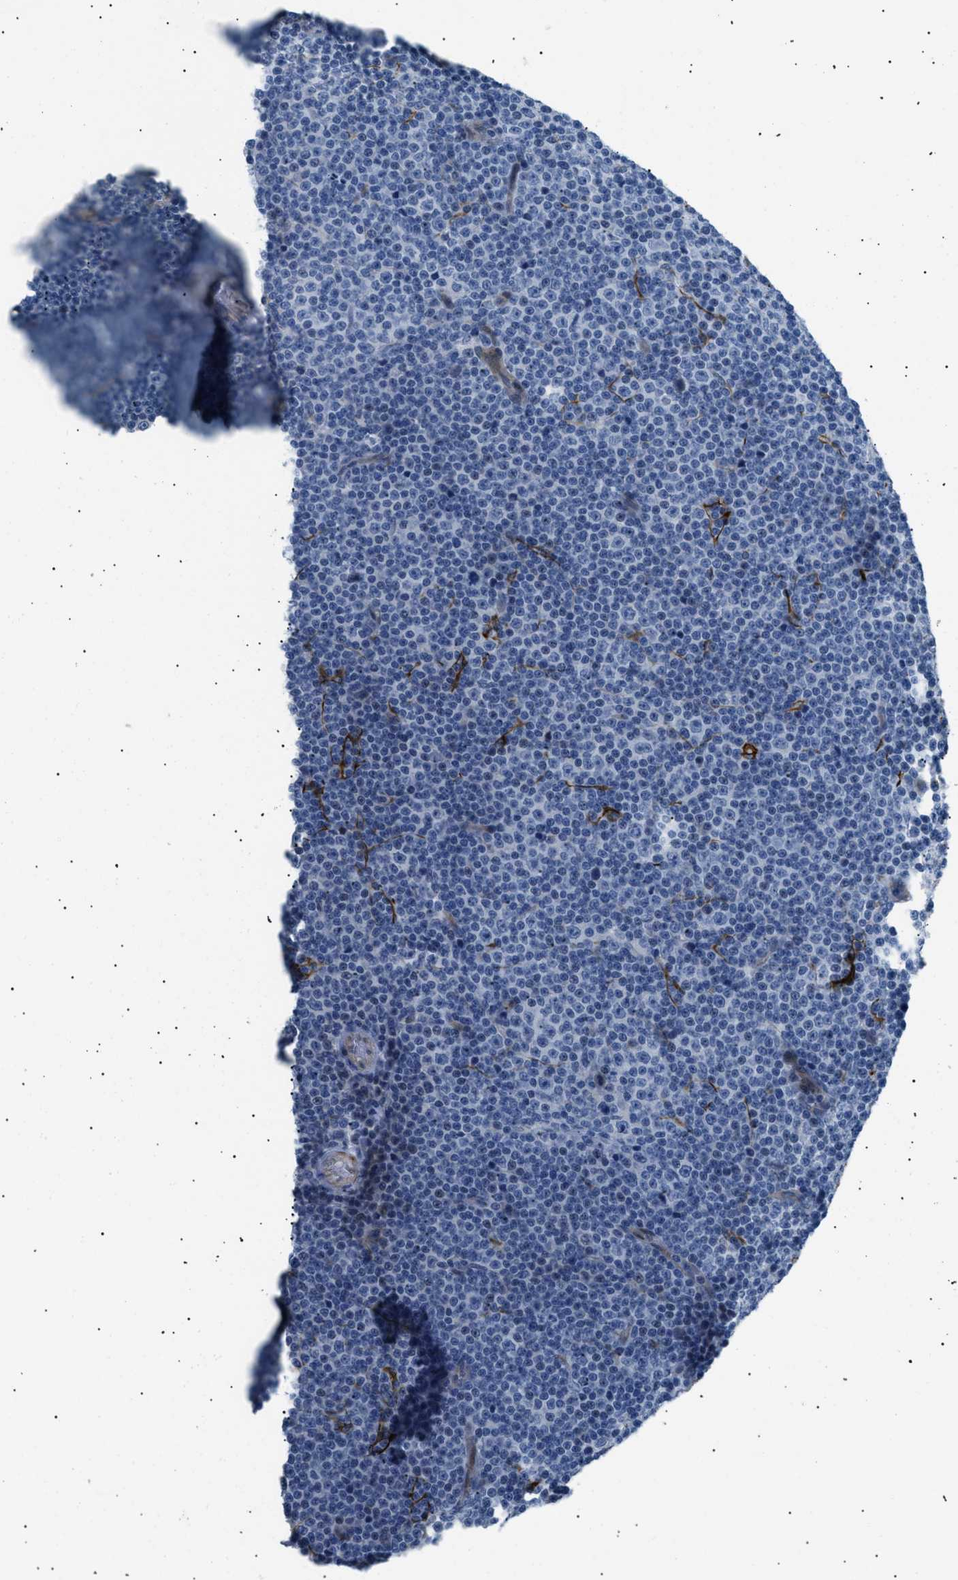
{"staining": {"intensity": "negative", "quantity": "none", "location": "none"}, "tissue": "lymphoma", "cell_type": "Tumor cells", "image_type": "cancer", "snomed": [{"axis": "morphology", "description": "Malignant lymphoma, non-Hodgkin's type, Low grade"}, {"axis": "topography", "description": "Lymph node"}], "caption": "A histopathology image of human lymphoma is negative for staining in tumor cells.", "gene": "ICA1", "patient": {"sex": "female", "age": 67}}